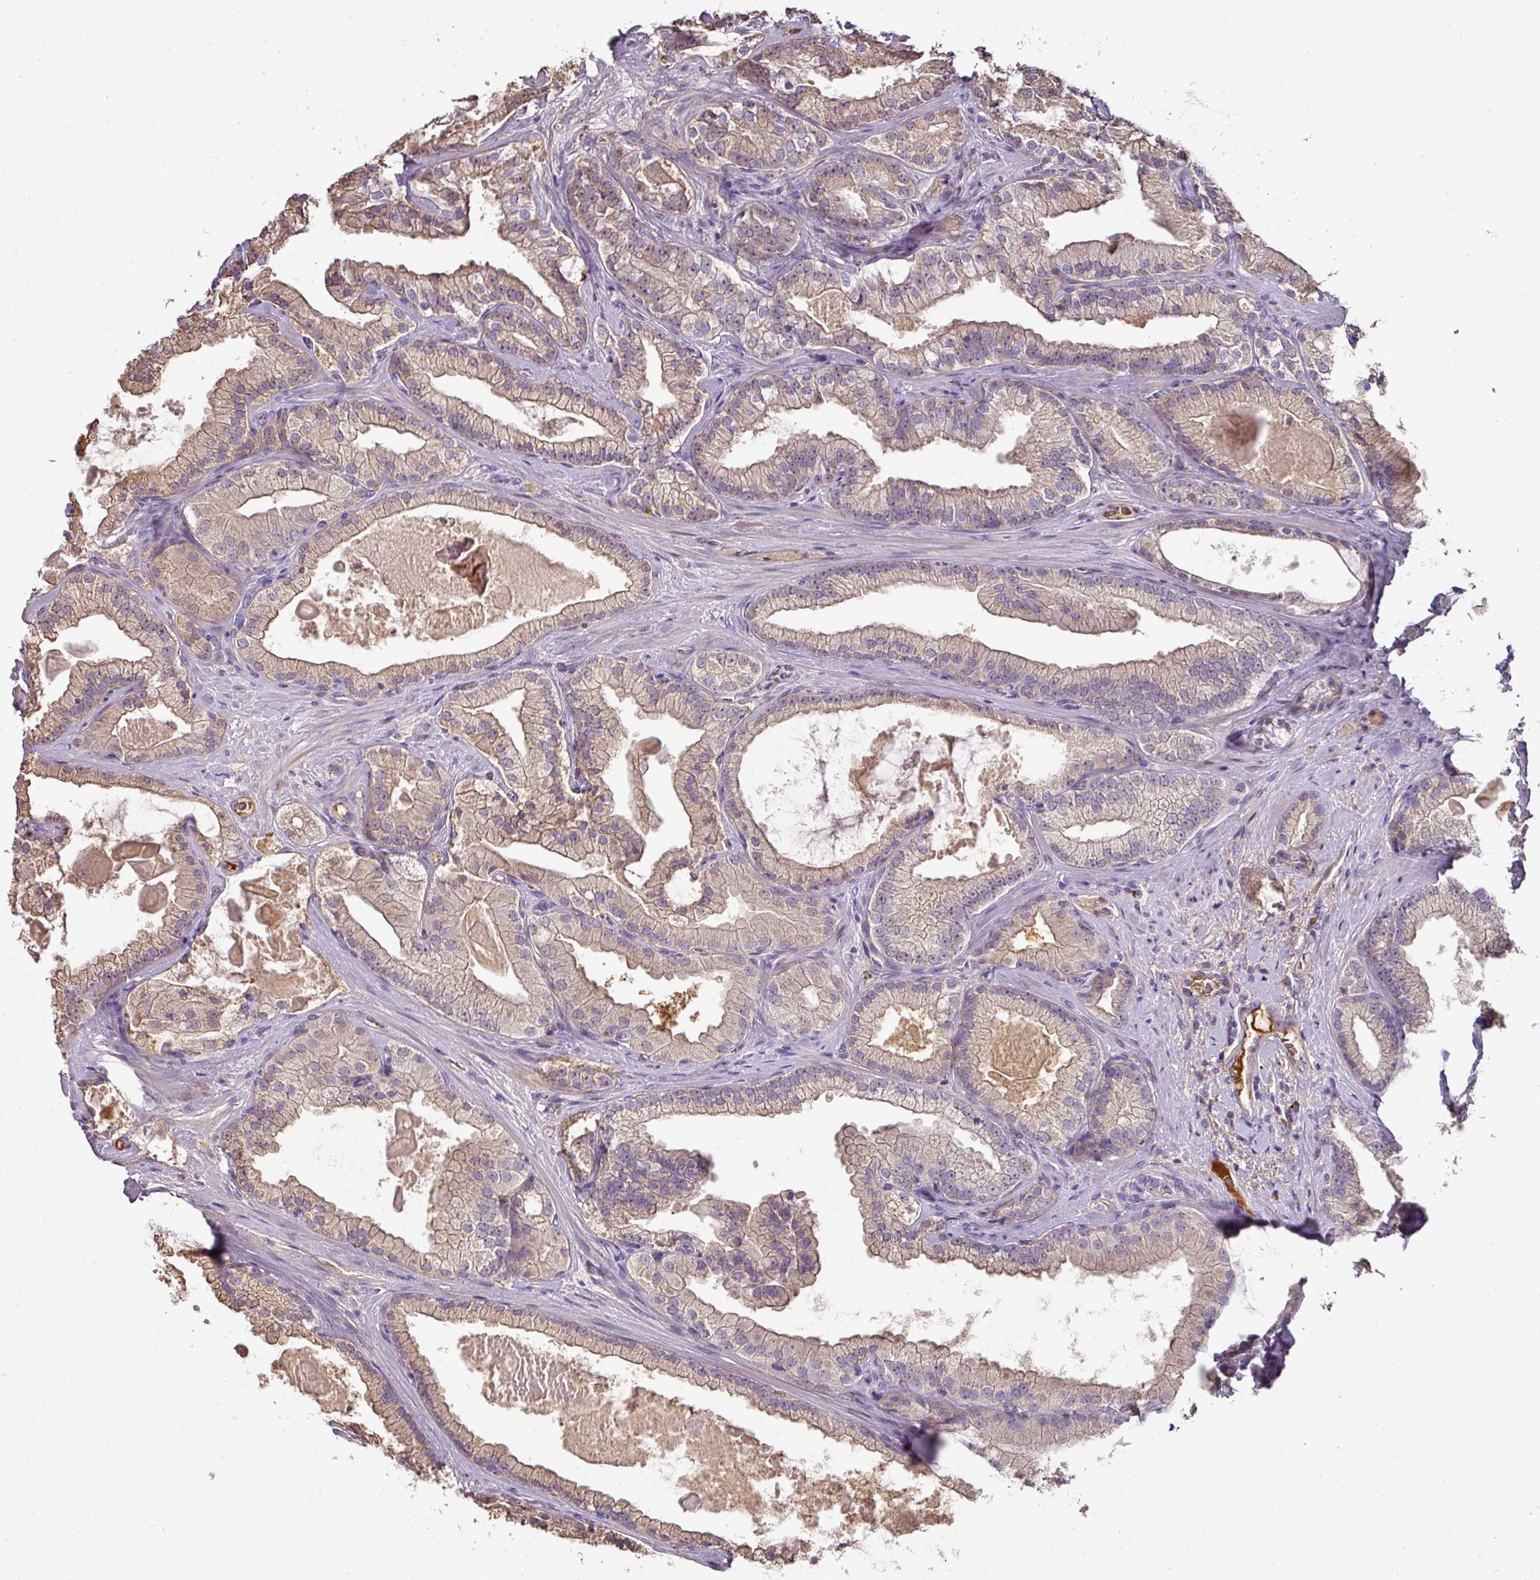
{"staining": {"intensity": "weak", "quantity": ">75%", "location": "cytoplasmic/membranous"}, "tissue": "prostate cancer", "cell_type": "Tumor cells", "image_type": "cancer", "snomed": [{"axis": "morphology", "description": "Adenocarcinoma, High grade"}, {"axis": "topography", "description": "Prostate"}], "caption": "Tumor cells demonstrate low levels of weak cytoplasmic/membranous expression in about >75% of cells in prostate cancer (high-grade adenocarcinoma).", "gene": "CCZ1", "patient": {"sex": "male", "age": 68}}